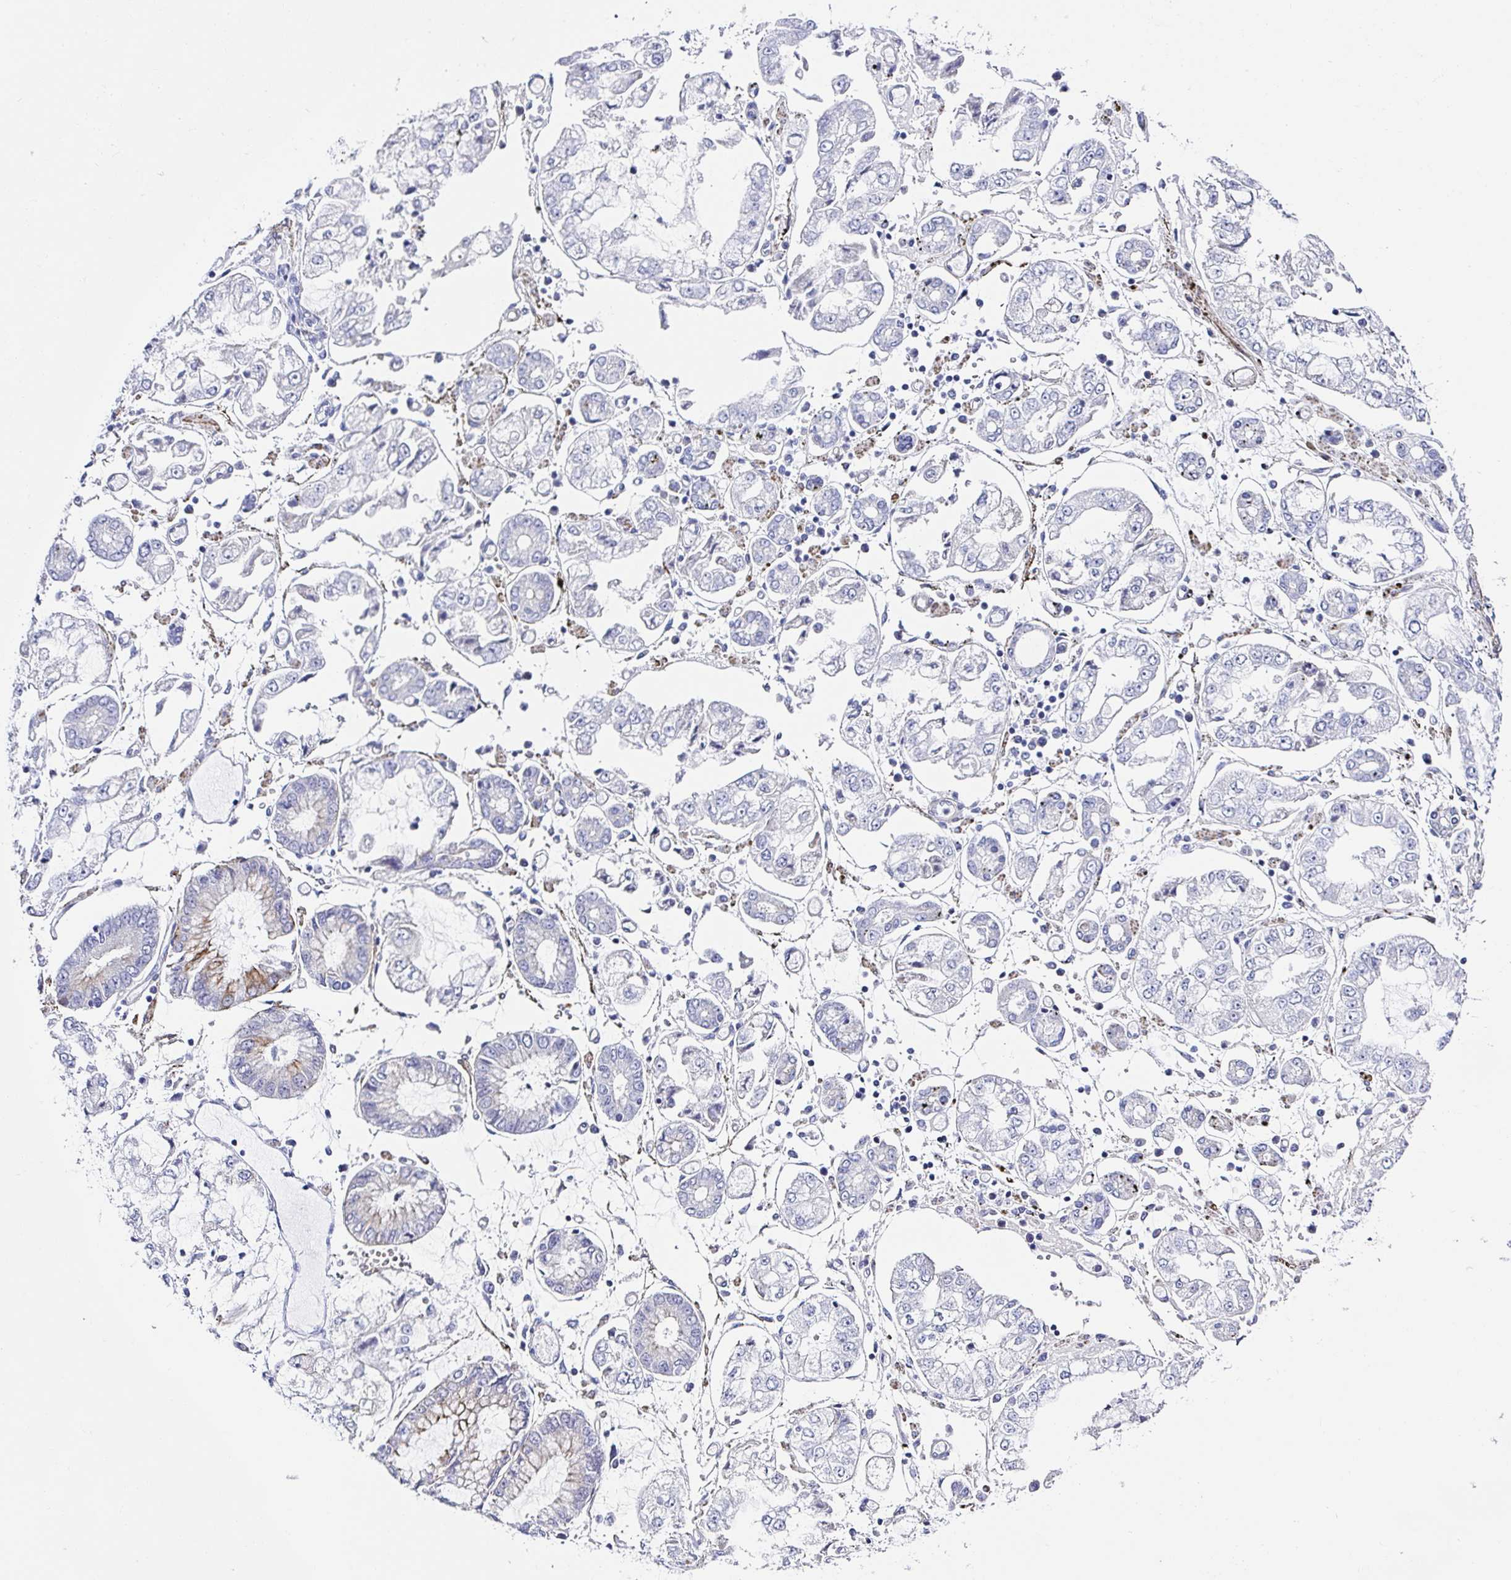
{"staining": {"intensity": "negative", "quantity": "none", "location": "none"}, "tissue": "stomach cancer", "cell_type": "Tumor cells", "image_type": "cancer", "snomed": [{"axis": "morphology", "description": "Adenocarcinoma, NOS"}, {"axis": "topography", "description": "Stomach"}], "caption": "DAB (3,3'-diaminobenzidine) immunohistochemical staining of human stomach adenocarcinoma exhibits no significant staining in tumor cells. Nuclei are stained in blue.", "gene": "PPFIA4", "patient": {"sex": "male", "age": 76}}